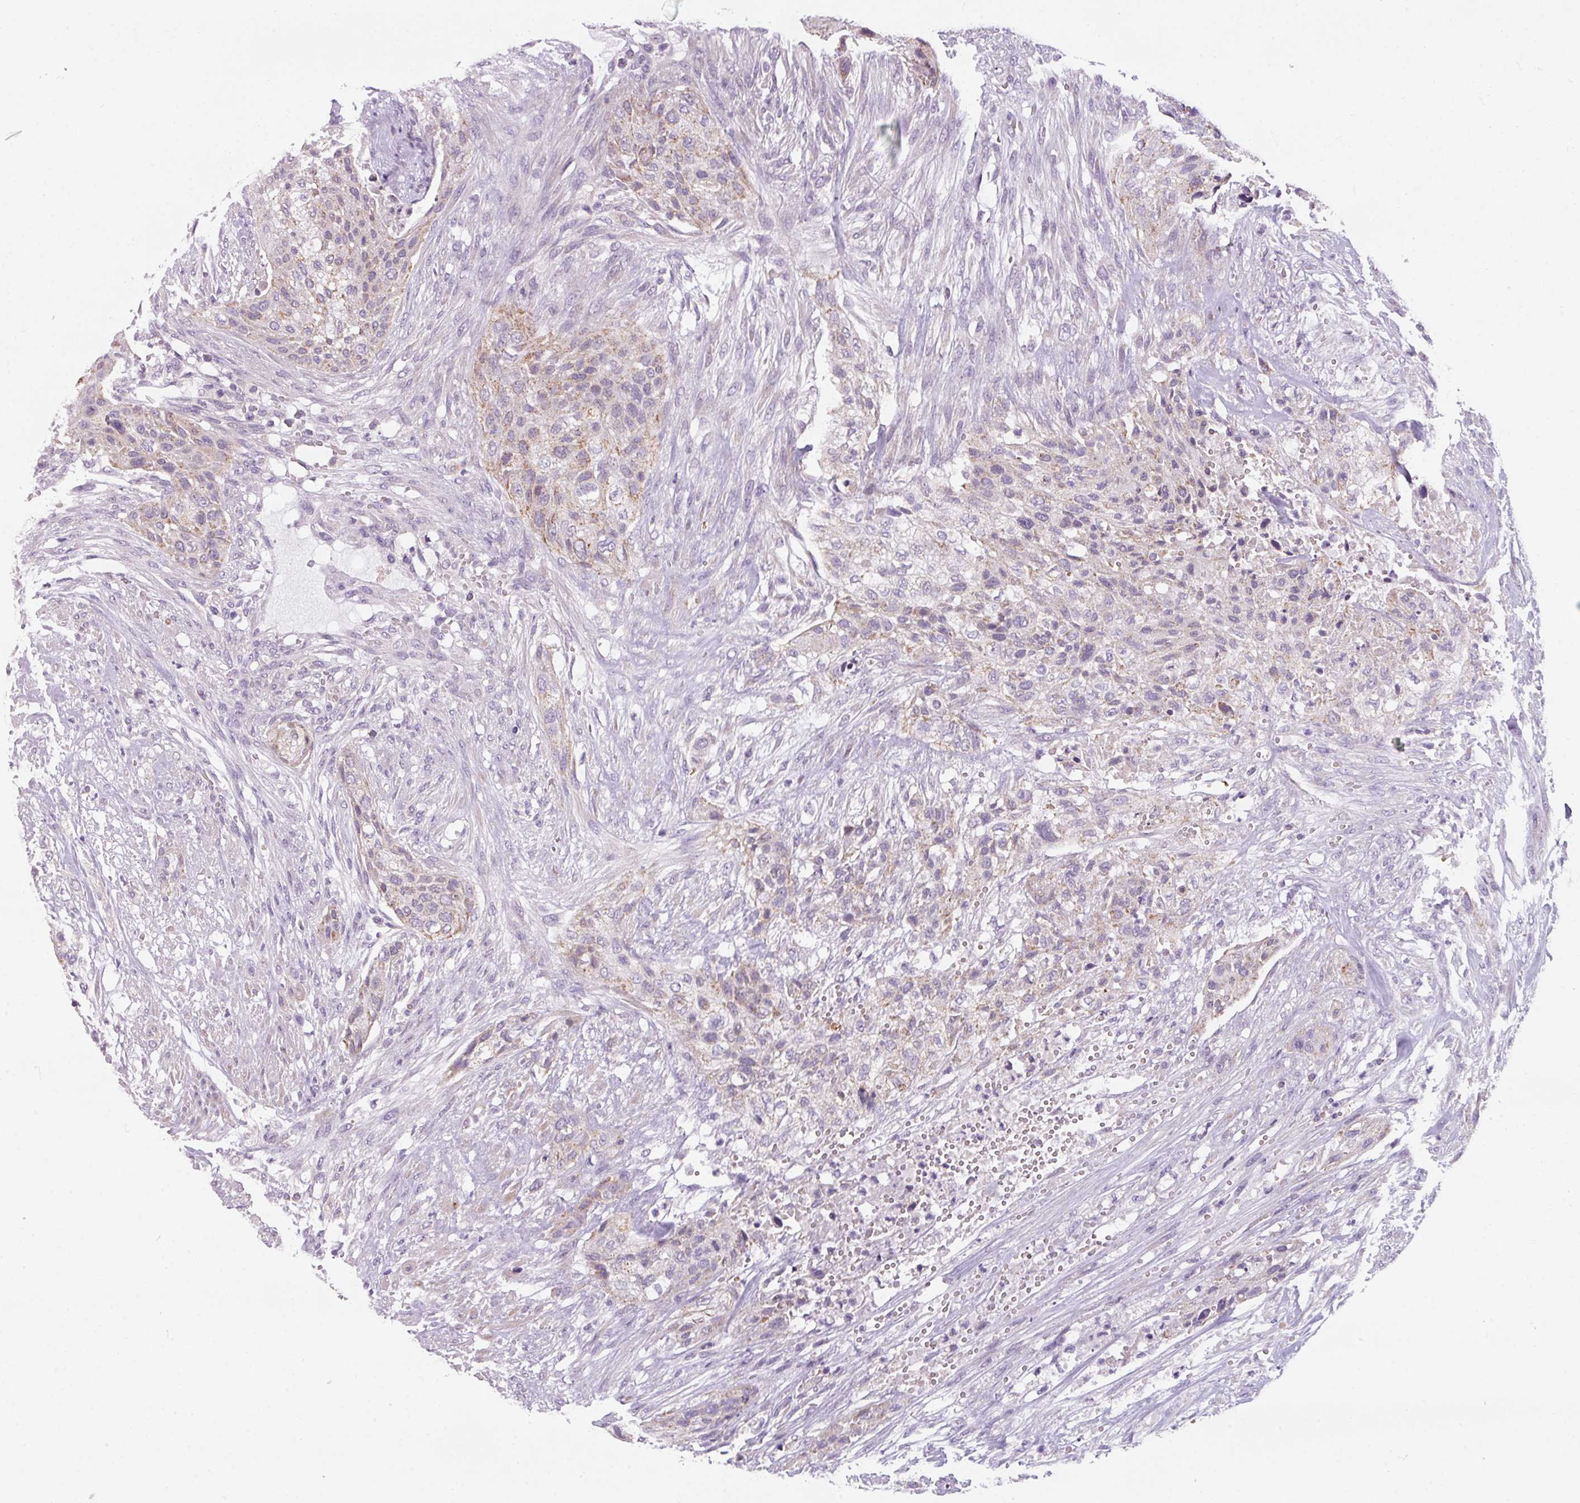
{"staining": {"intensity": "weak", "quantity": "25%-75%", "location": "cytoplasmic/membranous"}, "tissue": "urothelial cancer", "cell_type": "Tumor cells", "image_type": "cancer", "snomed": [{"axis": "morphology", "description": "Urothelial carcinoma, High grade"}, {"axis": "topography", "description": "Urinary bladder"}], "caption": "A brown stain highlights weak cytoplasmic/membranous positivity of a protein in high-grade urothelial carcinoma tumor cells. (DAB (3,3'-diaminobenzidine) IHC, brown staining for protein, blue staining for nuclei).", "gene": "C2orf68", "patient": {"sex": "male", "age": 35}}